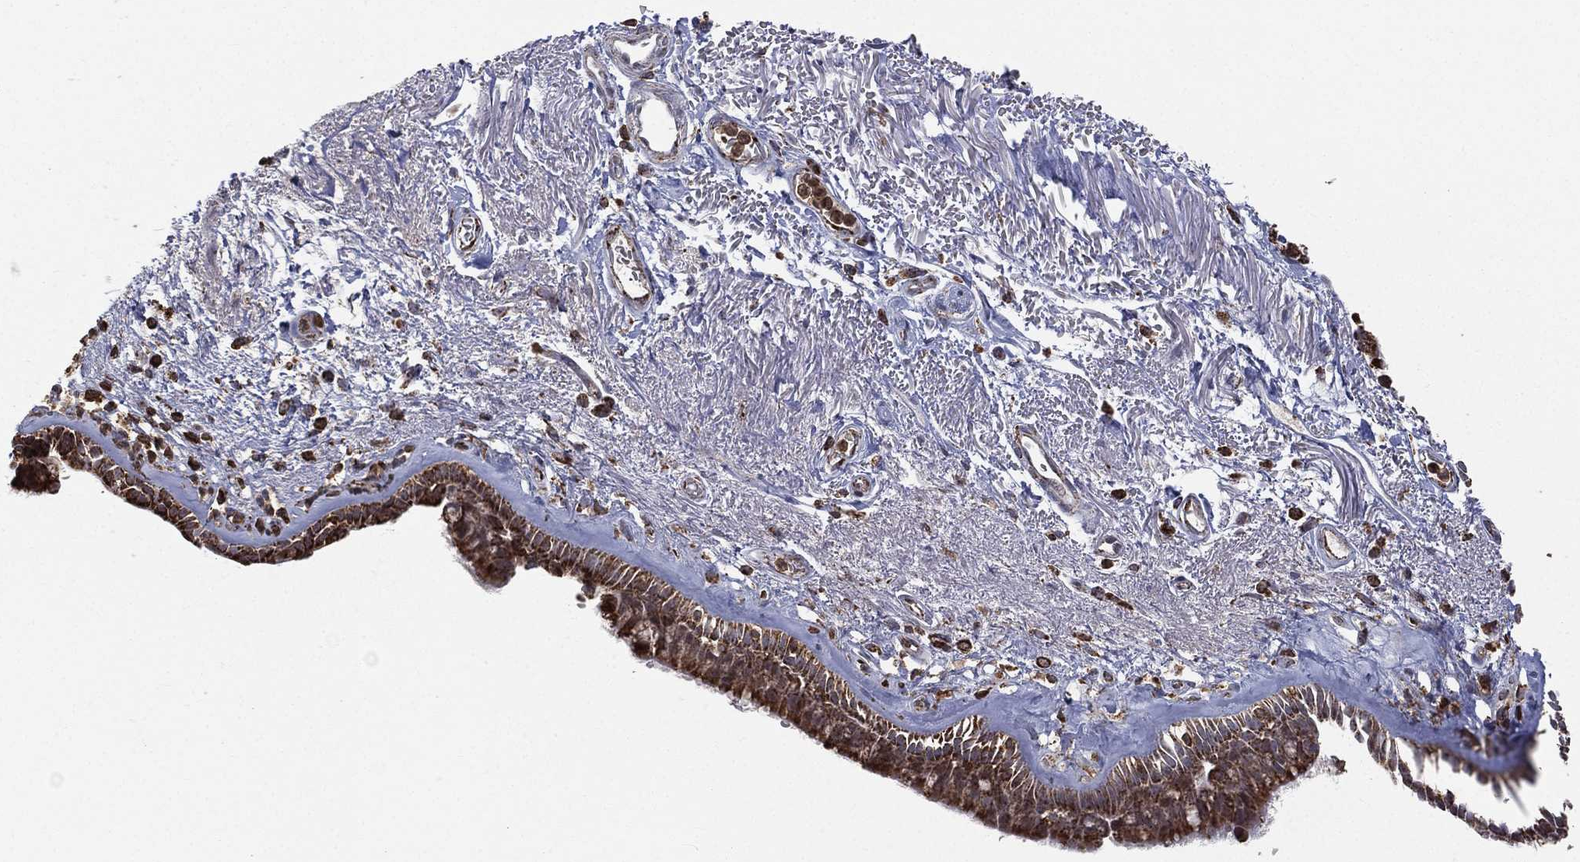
{"staining": {"intensity": "strong", "quantity": ">75%", "location": "cytoplasmic/membranous"}, "tissue": "bronchus", "cell_type": "Respiratory epithelial cells", "image_type": "normal", "snomed": [{"axis": "morphology", "description": "Normal tissue, NOS"}, {"axis": "topography", "description": "Bronchus"}], "caption": "Brown immunohistochemical staining in benign bronchus displays strong cytoplasmic/membranous staining in approximately >75% of respiratory epithelial cells.", "gene": "RIN3", "patient": {"sex": "male", "age": 82}}